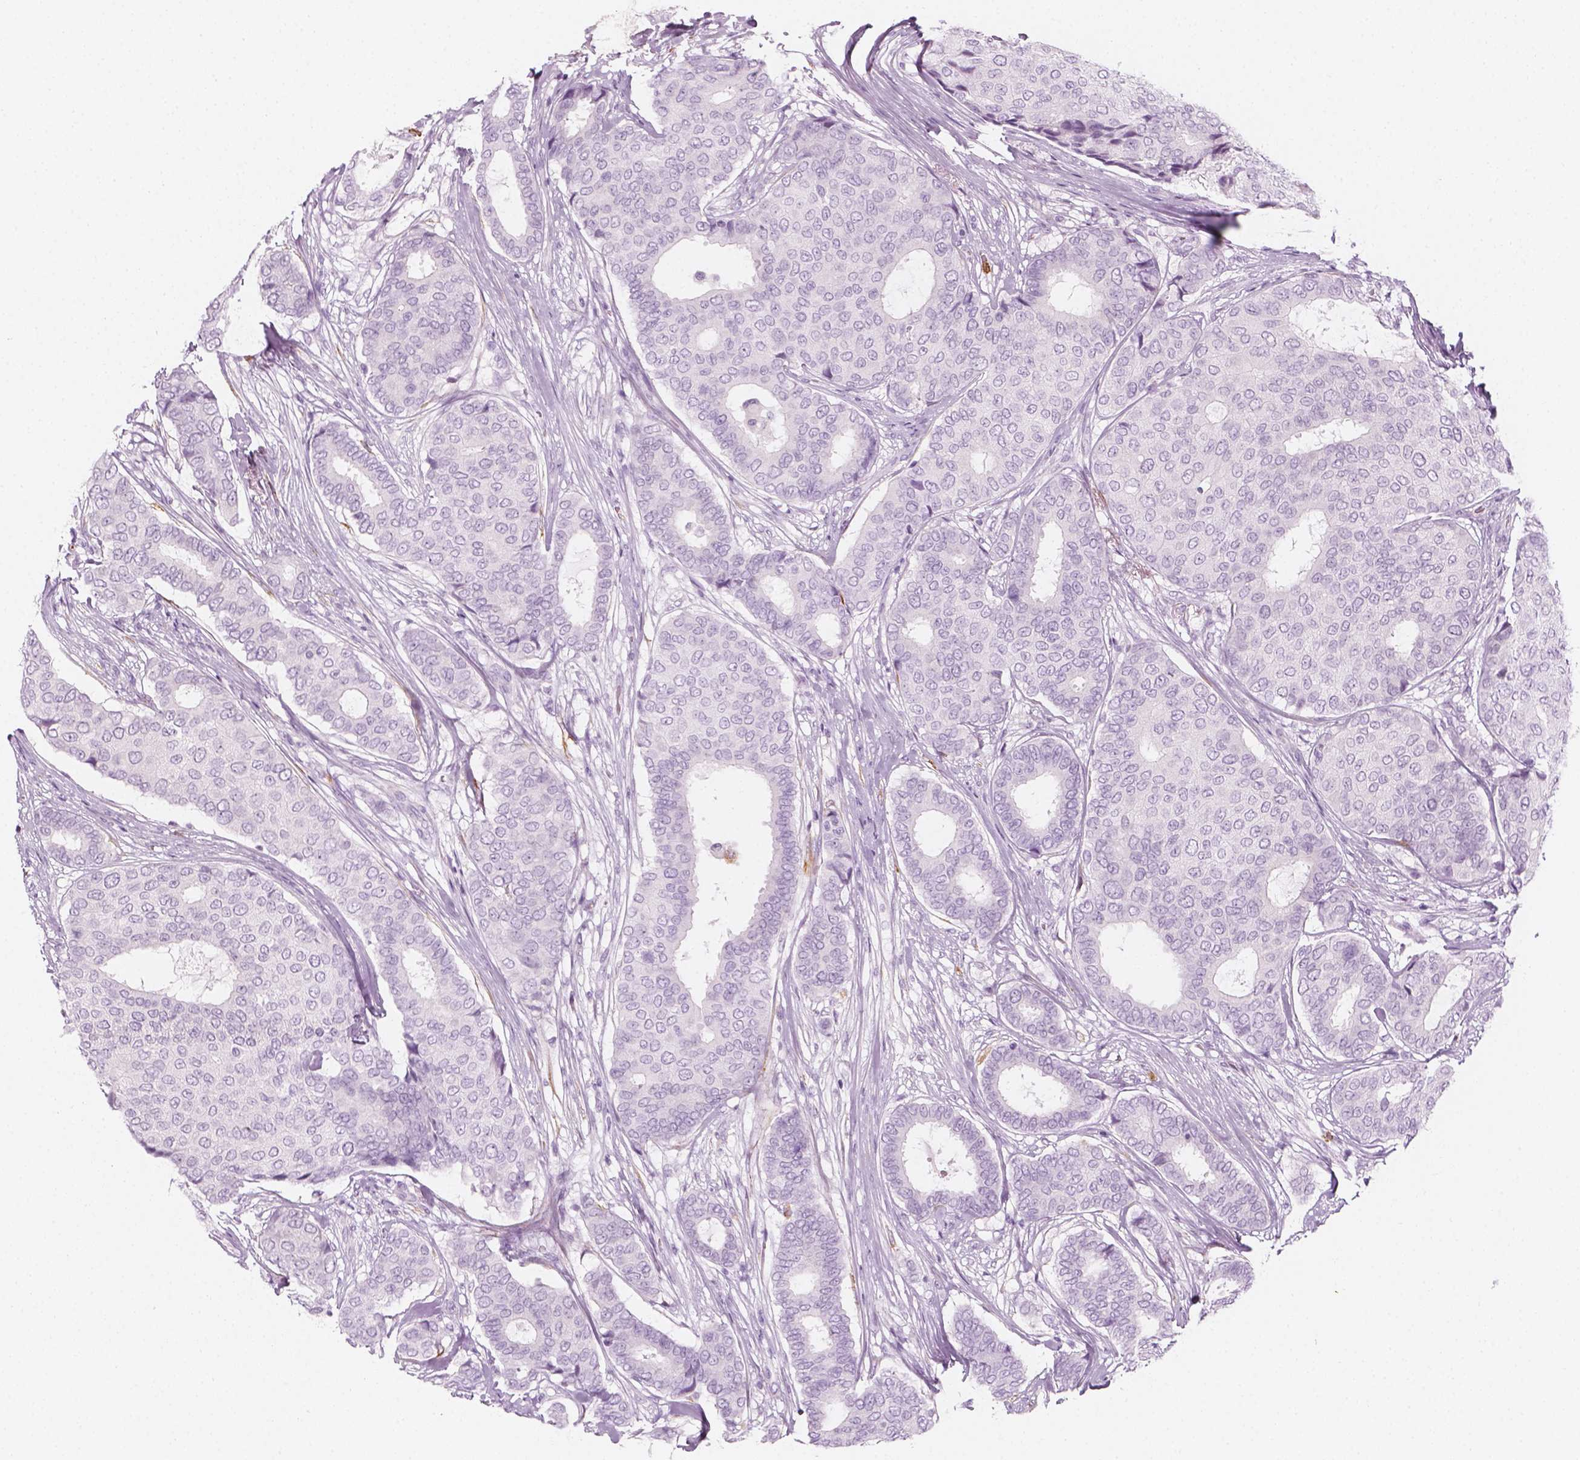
{"staining": {"intensity": "negative", "quantity": "none", "location": "none"}, "tissue": "breast cancer", "cell_type": "Tumor cells", "image_type": "cancer", "snomed": [{"axis": "morphology", "description": "Duct carcinoma"}, {"axis": "topography", "description": "Breast"}], "caption": "Tumor cells show no significant protein staining in breast cancer (infiltrating ductal carcinoma).", "gene": "CES1", "patient": {"sex": "female", "age": 75}}